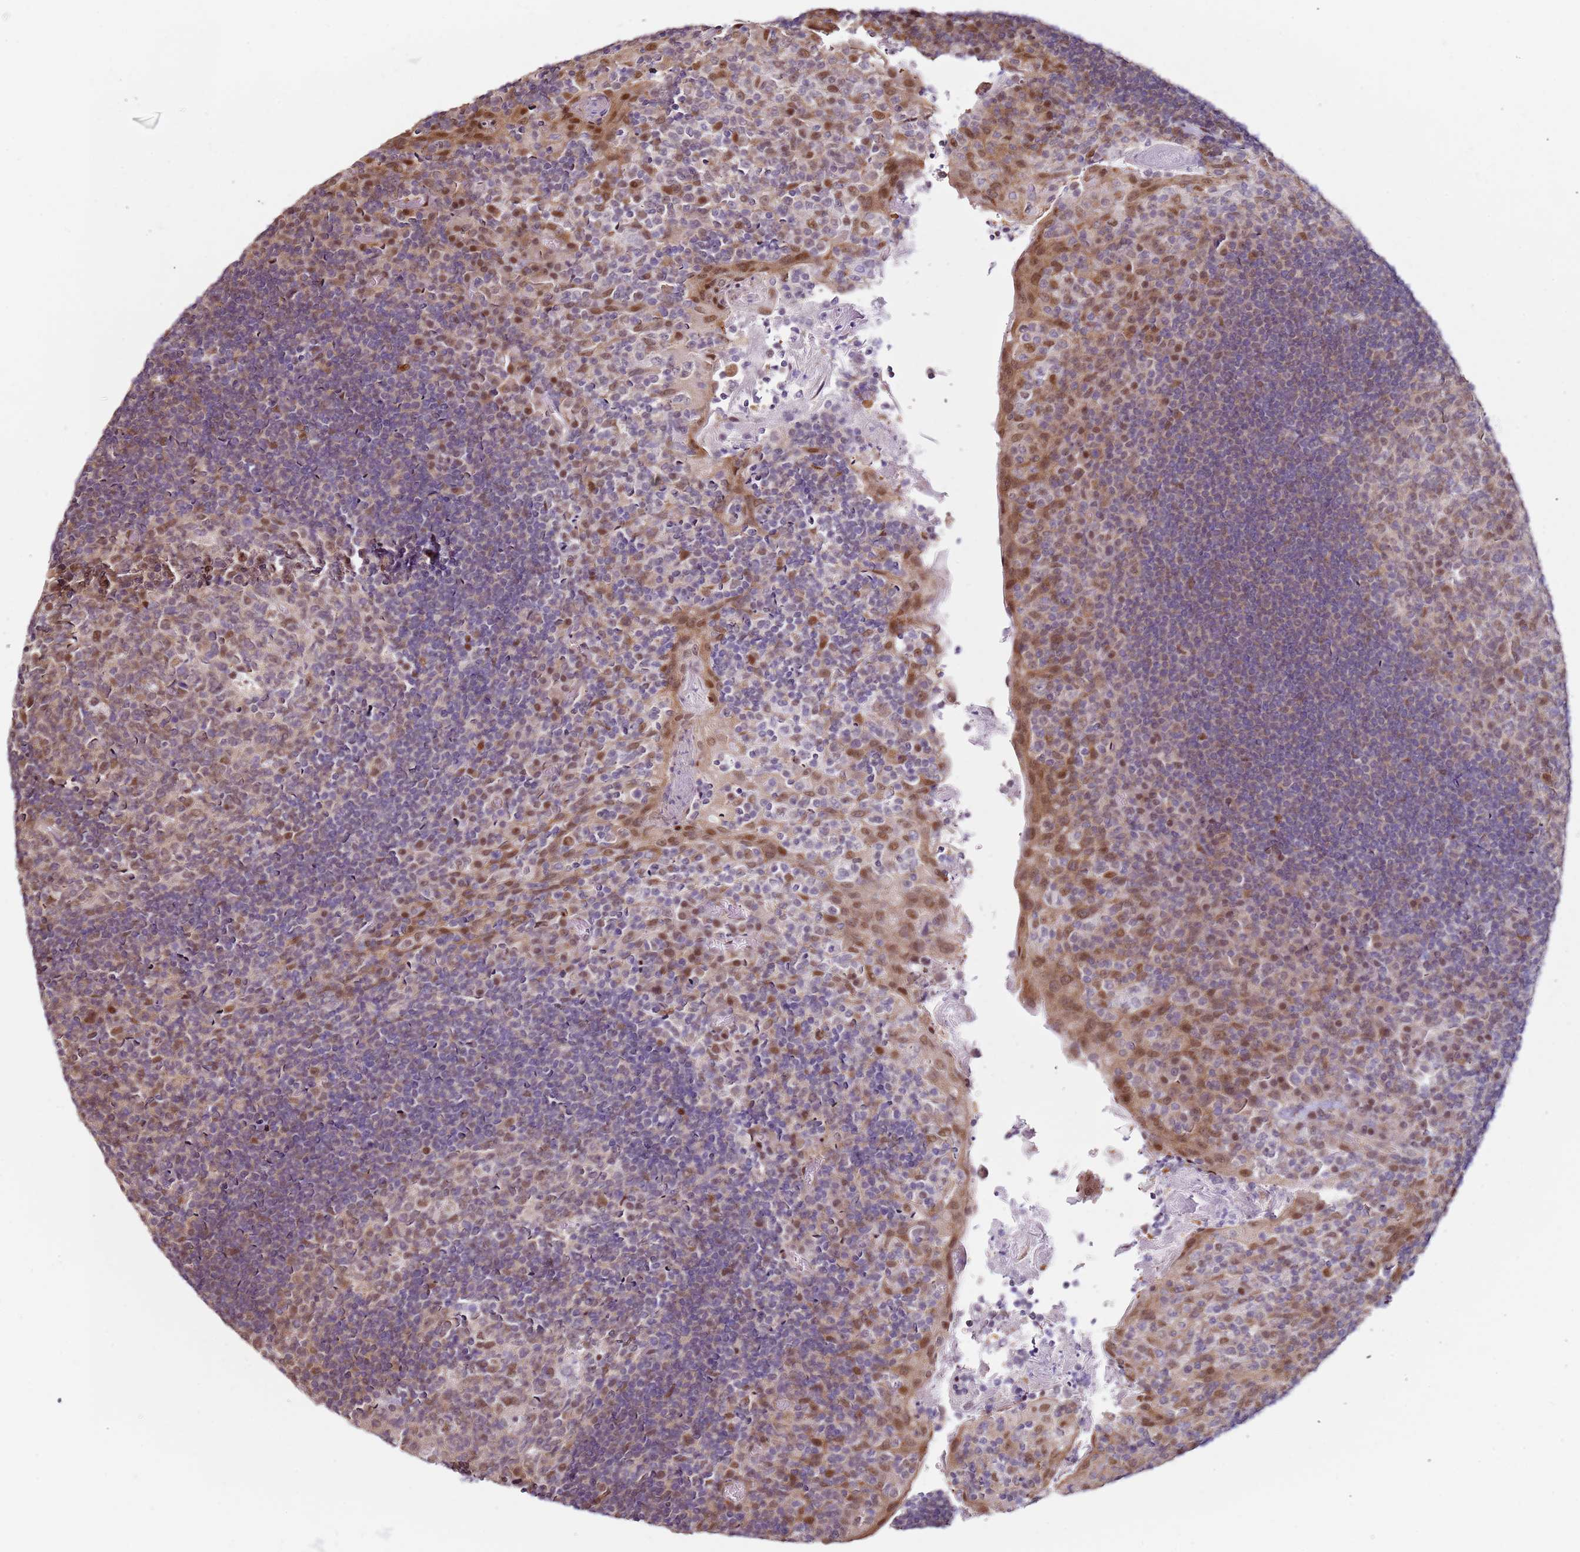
{"staining": {"intensity": "moderate", "quantity": "25%-75%", "location": "nuclear"}, "tissue": "tonsil", "cell_type": "Germinal center cells", "image_type": "normal", "snomed": [{"axis": "morphology", "description": "Normal tissue, NOS"}, {"axis": "topography", "description": "Tonsil"}], "caption": "This is an image of IHC staining of unremarkable tonsil, which shows moderate positivity in the nuclear of germinal center cells.", "gene": "PSMD4", "patient": {"sex": "male", "age": 17}}